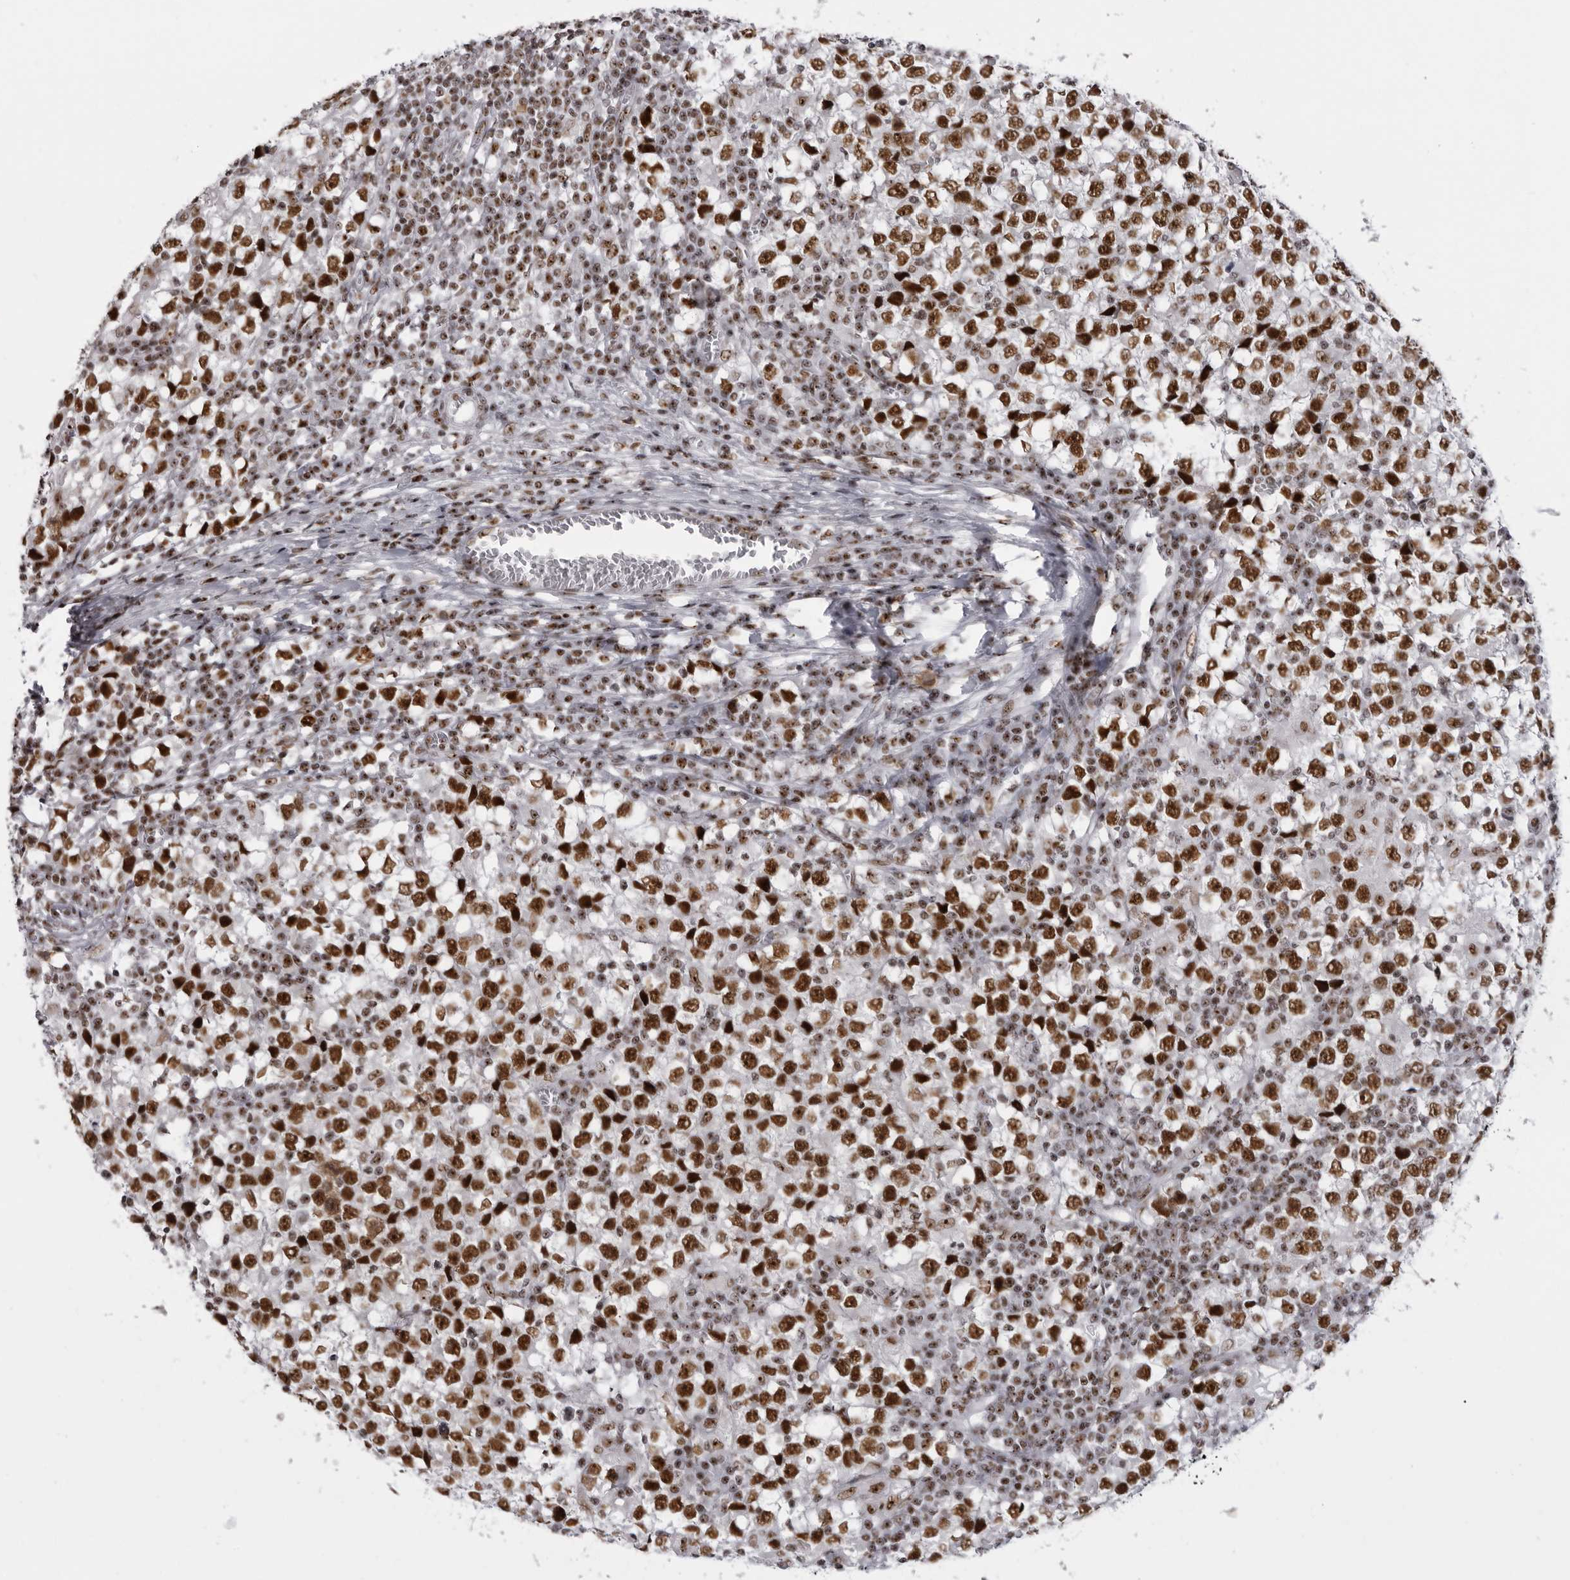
{"staining": {"intensity": "strong", "quantity": ">75%", "location": "nuclear"}, "tissue": "testis cancer", "cell_type": "Tumor cells", "image_type": "cancer", "snomed": [{"axis": "morphology", "description": "Seminoma, NOS"}, {"axis": "topography", "description": "Testis"}], "caption": "DAB immunohistochemical staining of human testis cancer reveals strong nuclear protein positivity in approximately >75% of tumor cells.", "gene": "DHX9", "patient": {"sex": "male", "age": 65}}